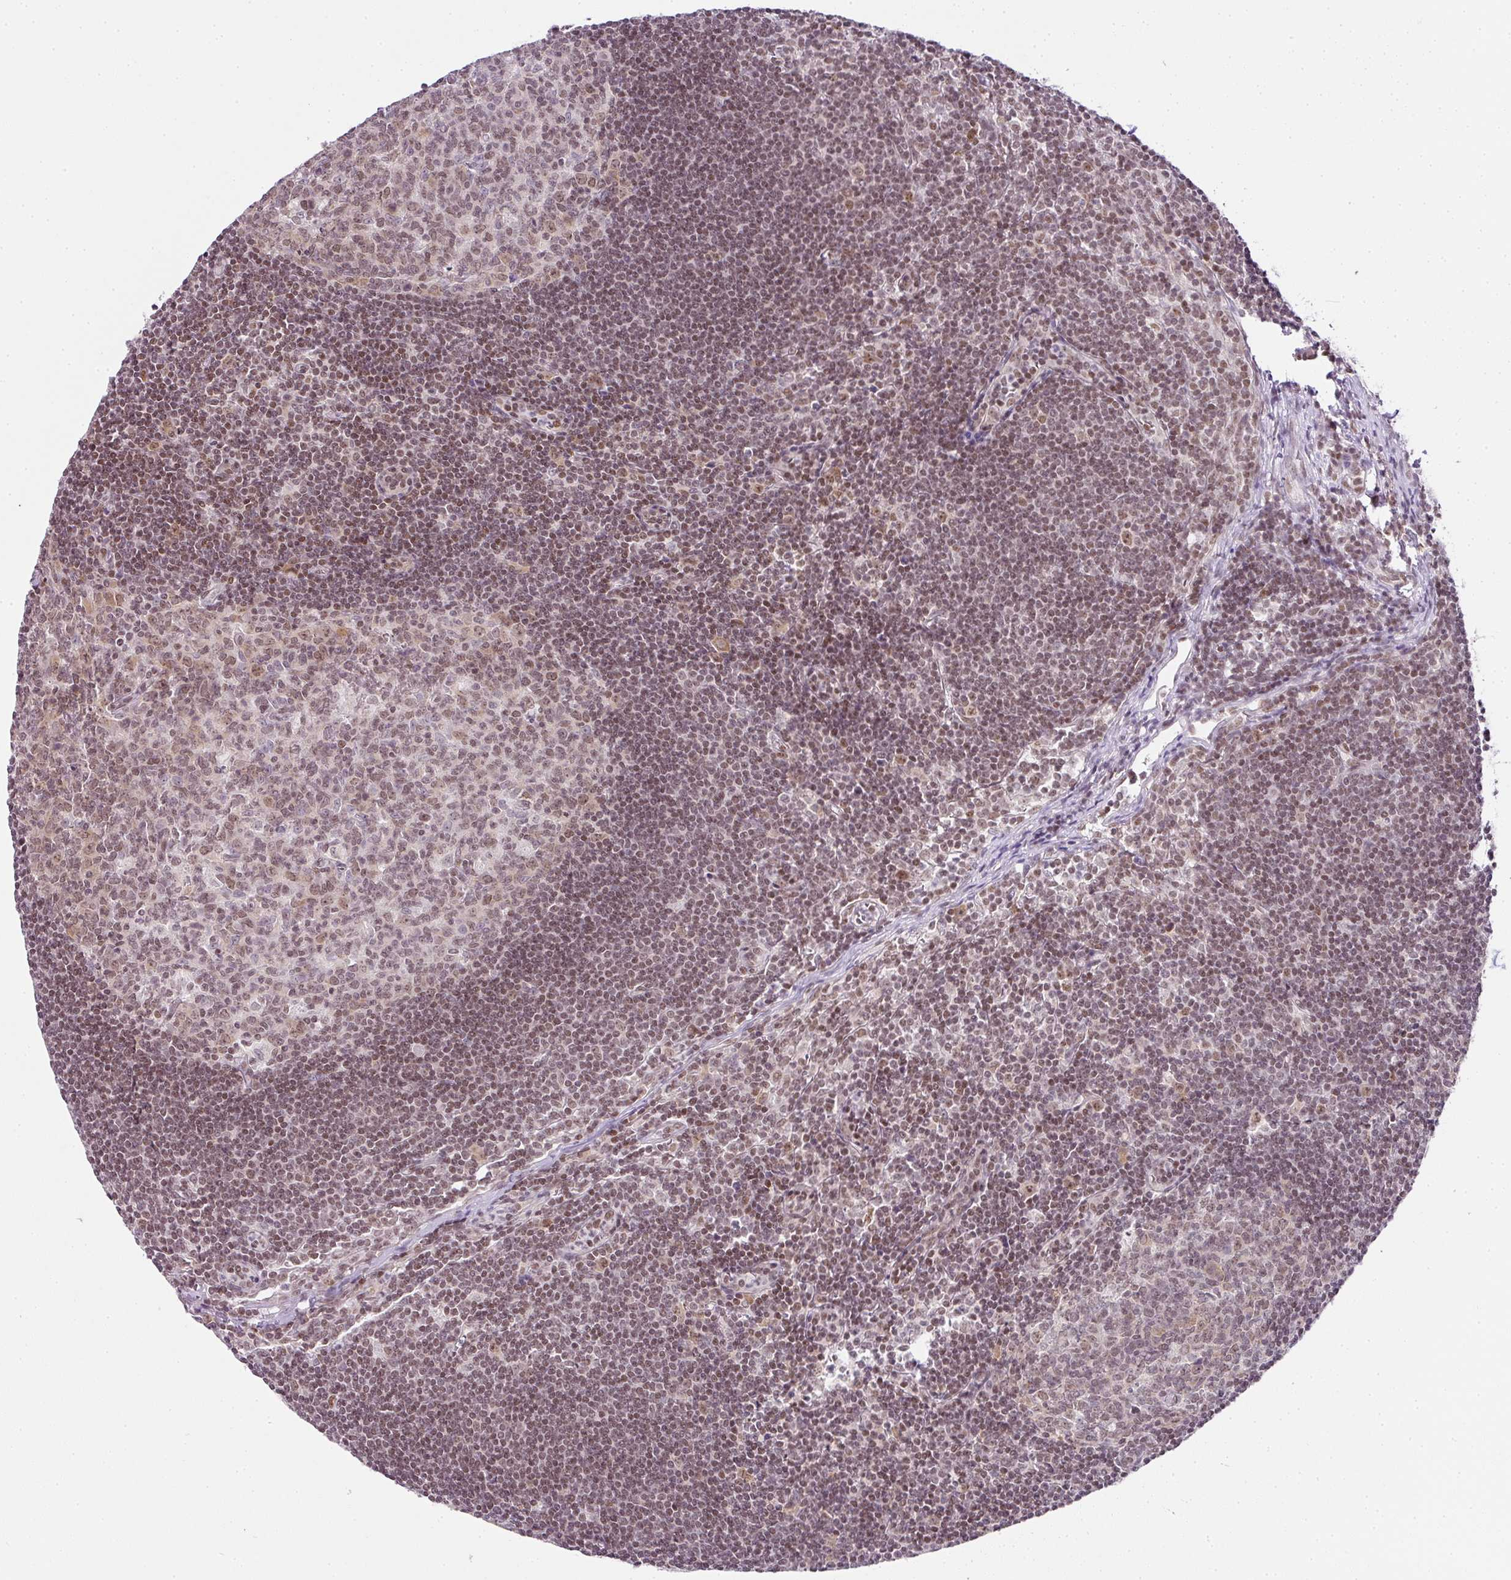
{"staining": {"intensity": "weak", "quantity": ">75%", "location": "nuclear"}, "tissue": "lymph node", "cell_type": "Germinal center cells", "image_type": "normal", "snomed": [{"axis": "morphology", "description": "Normal tissue, NOS"}, {"axis": "topography", "description": "Lymph node"}], "caption": "Unremarkable lymph node was stained to show a protein in brown. There is low levels of weak nuclear expression in about >75% of germinal center cells.", "gene": "FAM32A", "patient": {"sex": "female", "age": 29}}